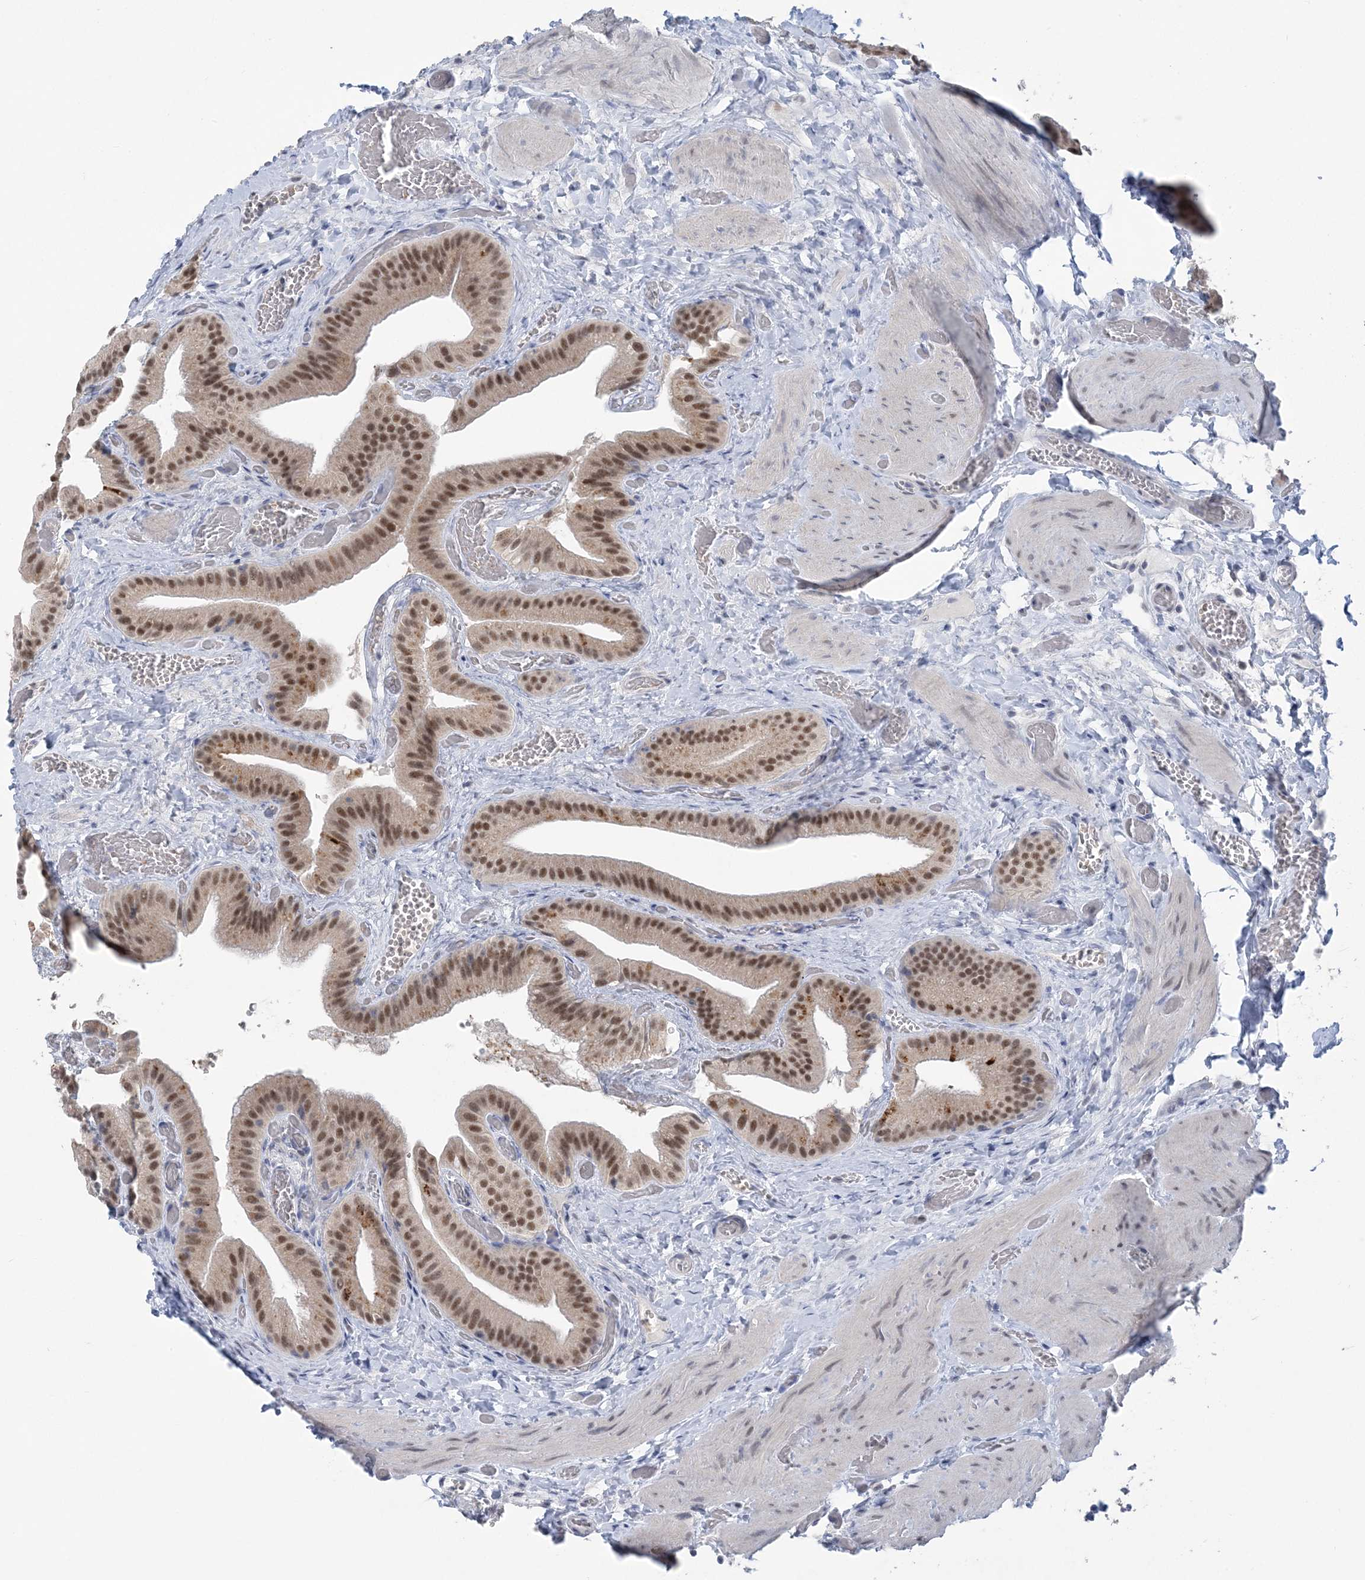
{"staining": {"intensity": "moderate", "quantity": ">75%", "location": "nuclear"}, "tissue": "gallbladder", "cell_type": "Glandular cells", "image_type": "normal", "snomed": [{"axis": "morphology", "description": "Normal tissue, NOS"}, {"axis": "topography", "description": "Gallbladder"}], "caption": "Immunohistochemistry of unremarkable human gallbladder demonstrates medium levels of moderate nuclear expression in about >75% of glandular cells.", "gene": "ZBTB7A", "patient": {"sex": "female", "age": 64}}